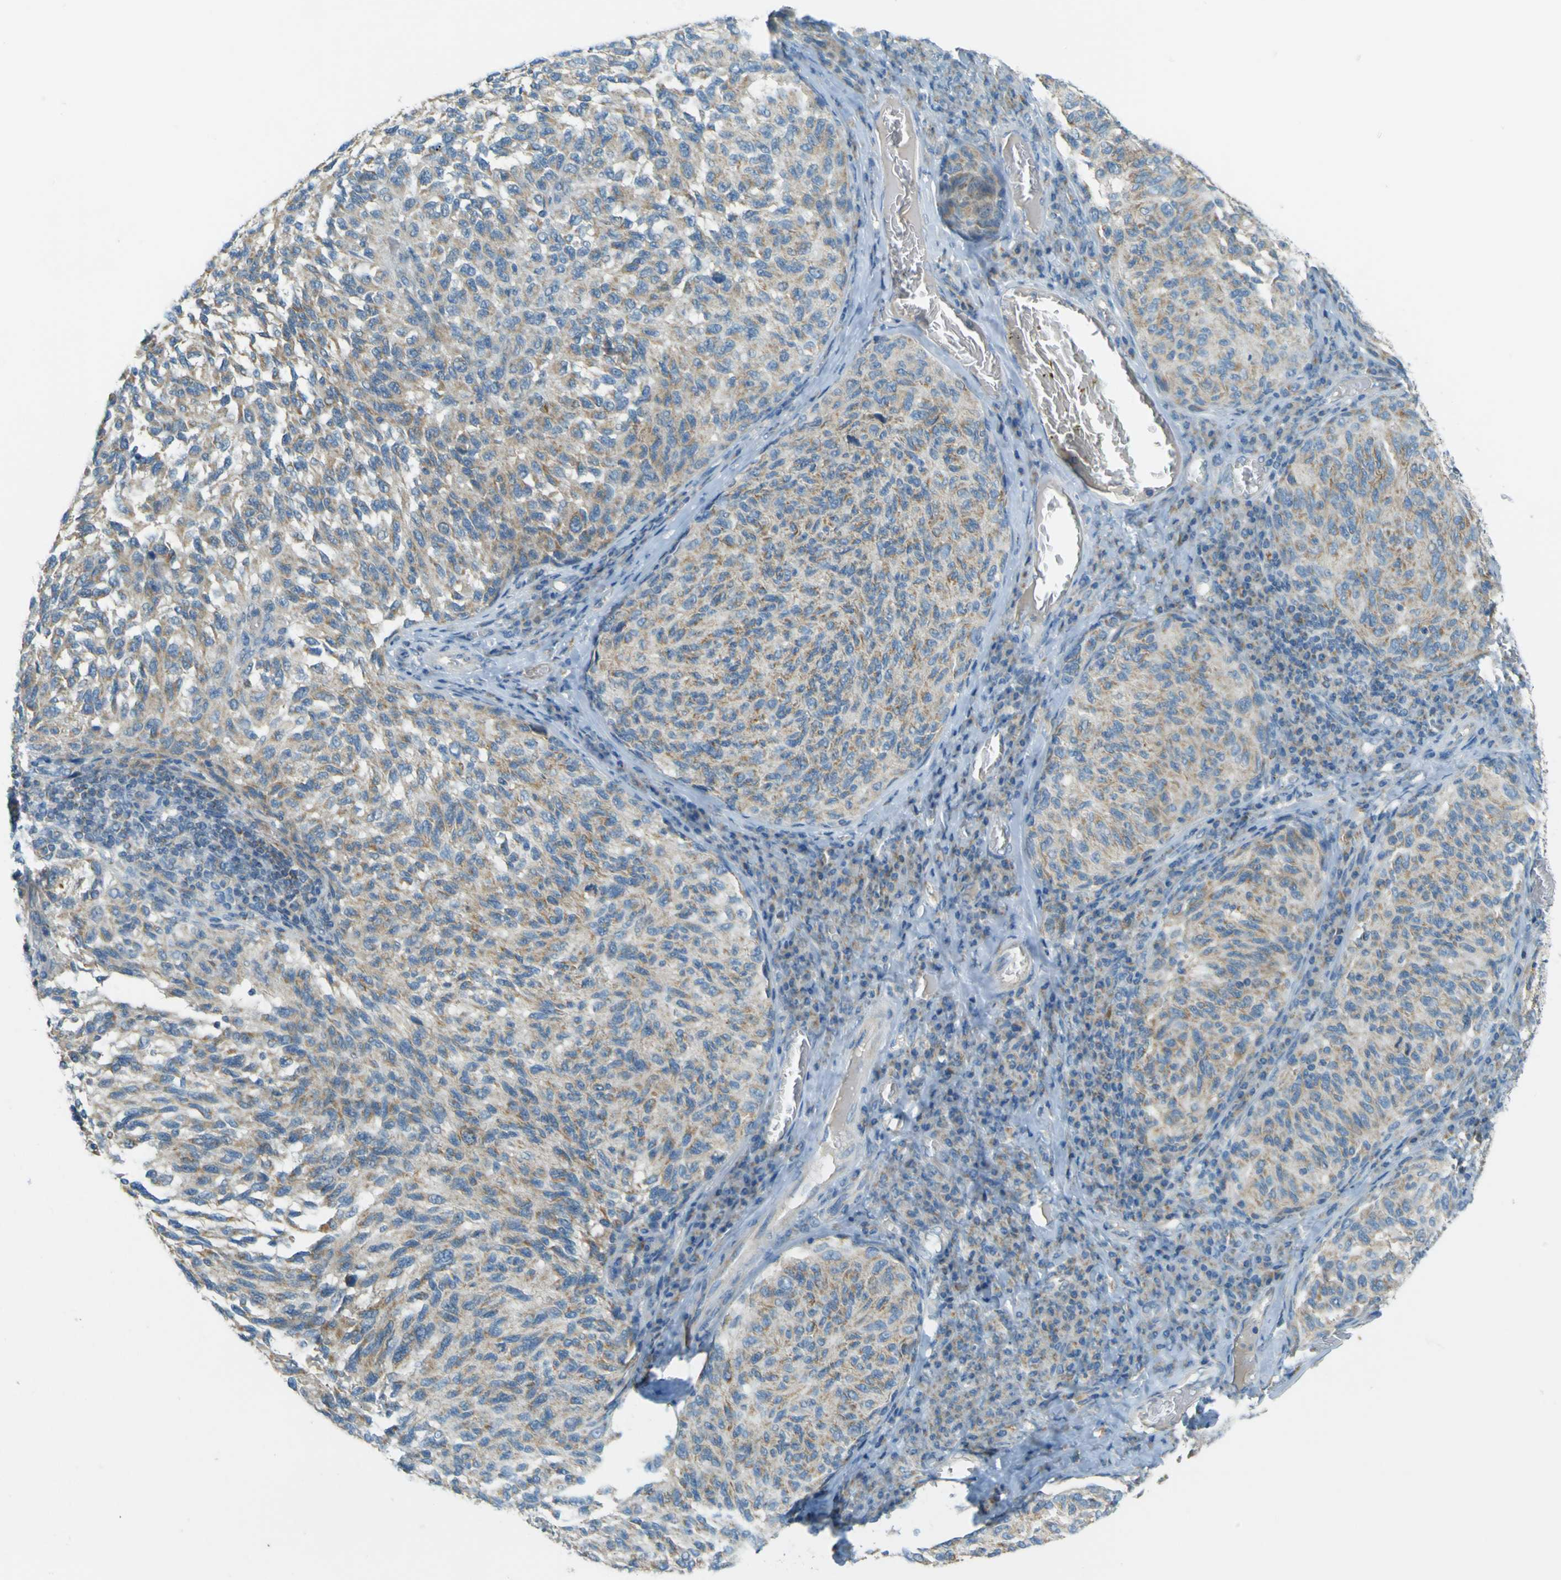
{"staining": {"intensity": "weak", "quantity": ">75%", "location": "cytoplasmic/membranous"}, "tissue": "melanoma", "cell_type": "Tumor cells", "image_type": "cancer", "snomed": [{"axis": "morphology", "description": "Malignant melanoma, NOS"}, {"axis": "topography", "description": "Skin"}], "caption": "Protein staining by IHC displays weak cytoplasmic/membranous positivity in about >75% of tumor cells in malignant melanoma.", "gene": "FKTN", "patient": {"sex": "female", "age": 73}}